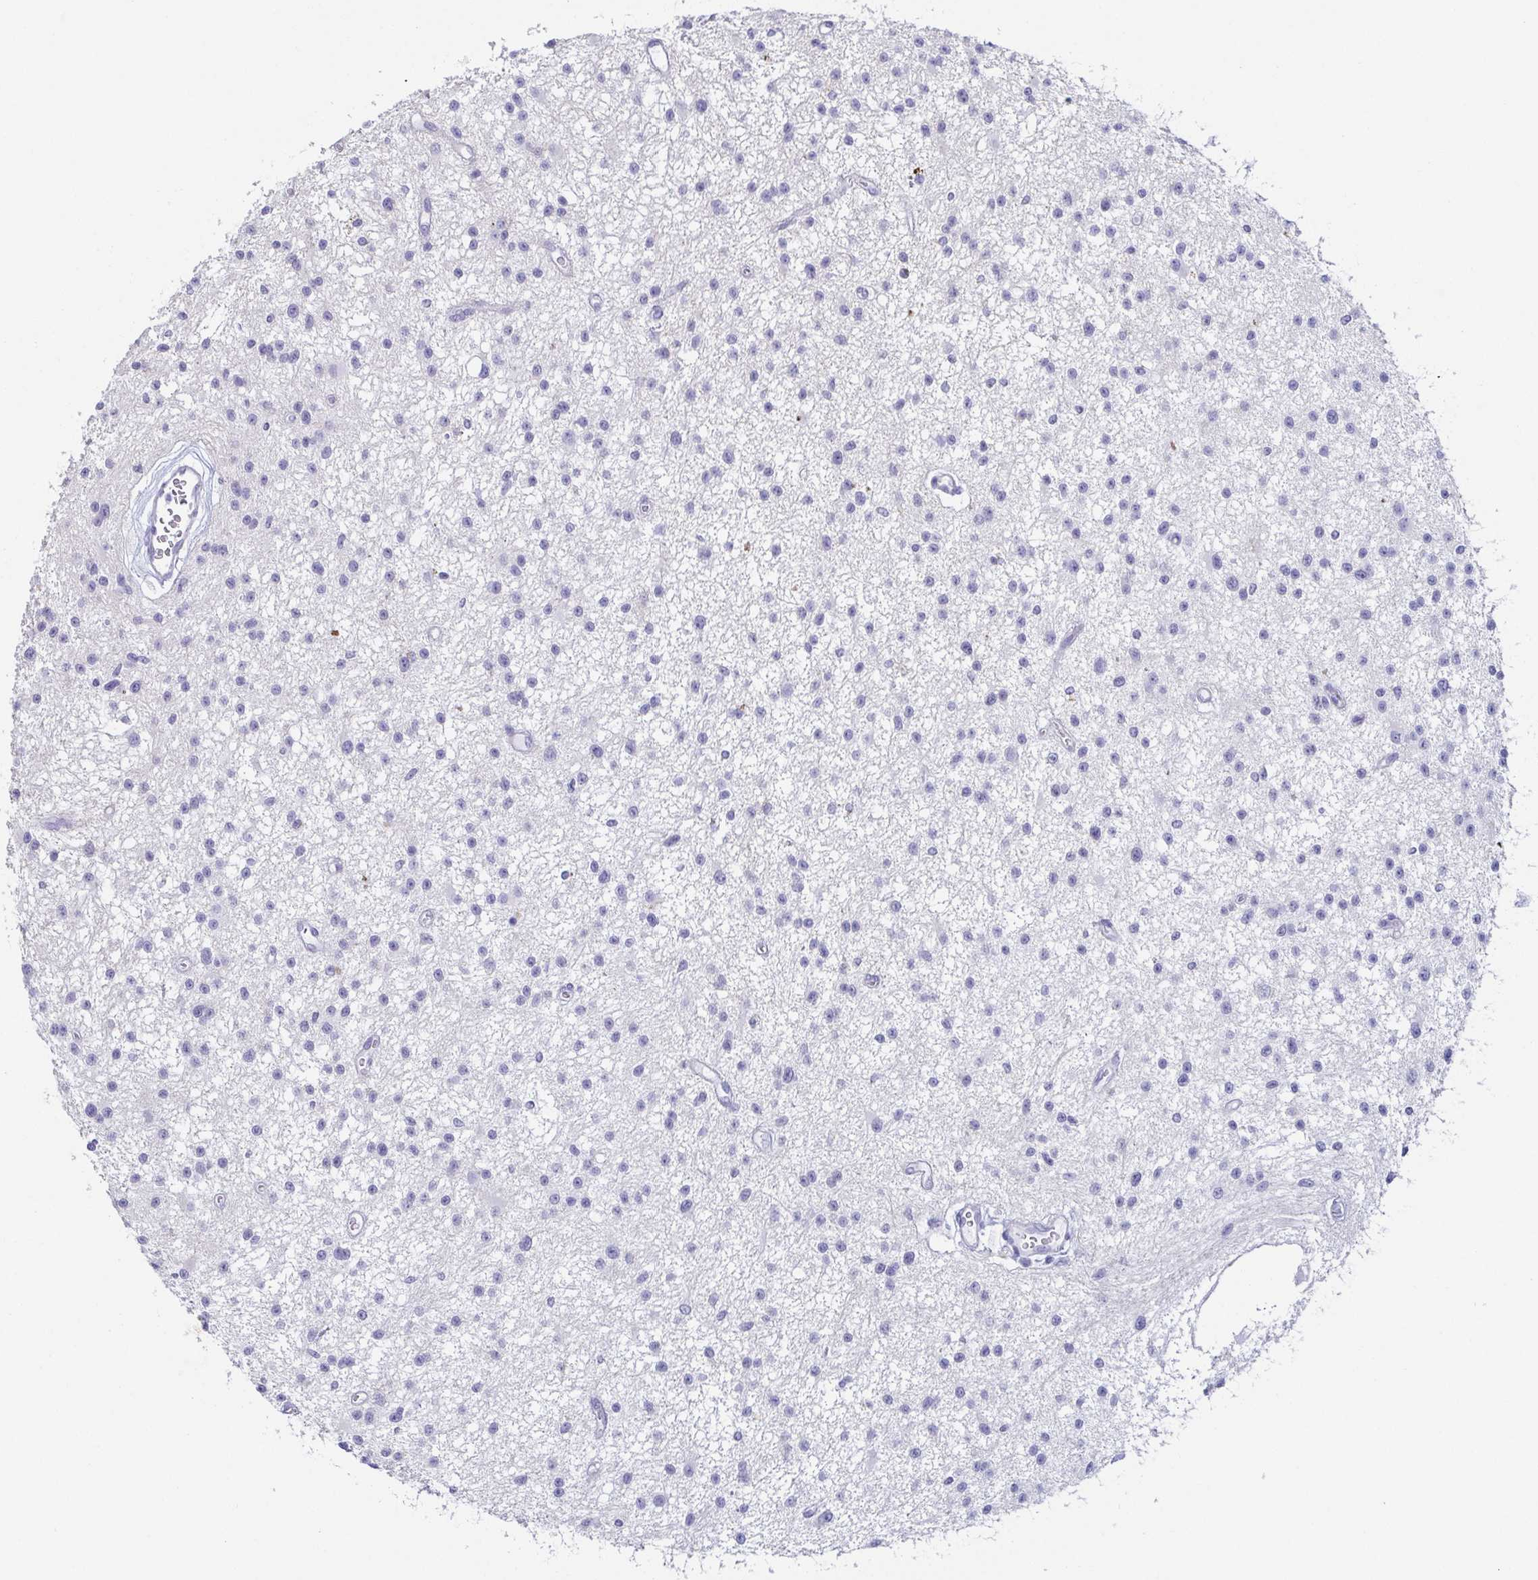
{"staining": {"intensity": "negative", "quantity": "none", "location": "none"}, "tissue": "glioma", "cell_type": "Tumor cells", "image_type": "cancer", "snomed": [{"axis": "morphology", "description": "Glioma, malignant, Low grade"}, {"axis": "topography", "description": "Brain"}], "caption": "Tumor cells show no significant protein expression in glioma.", "gene": "PRR27", "patient": {"sex": "male", "age": 43}}